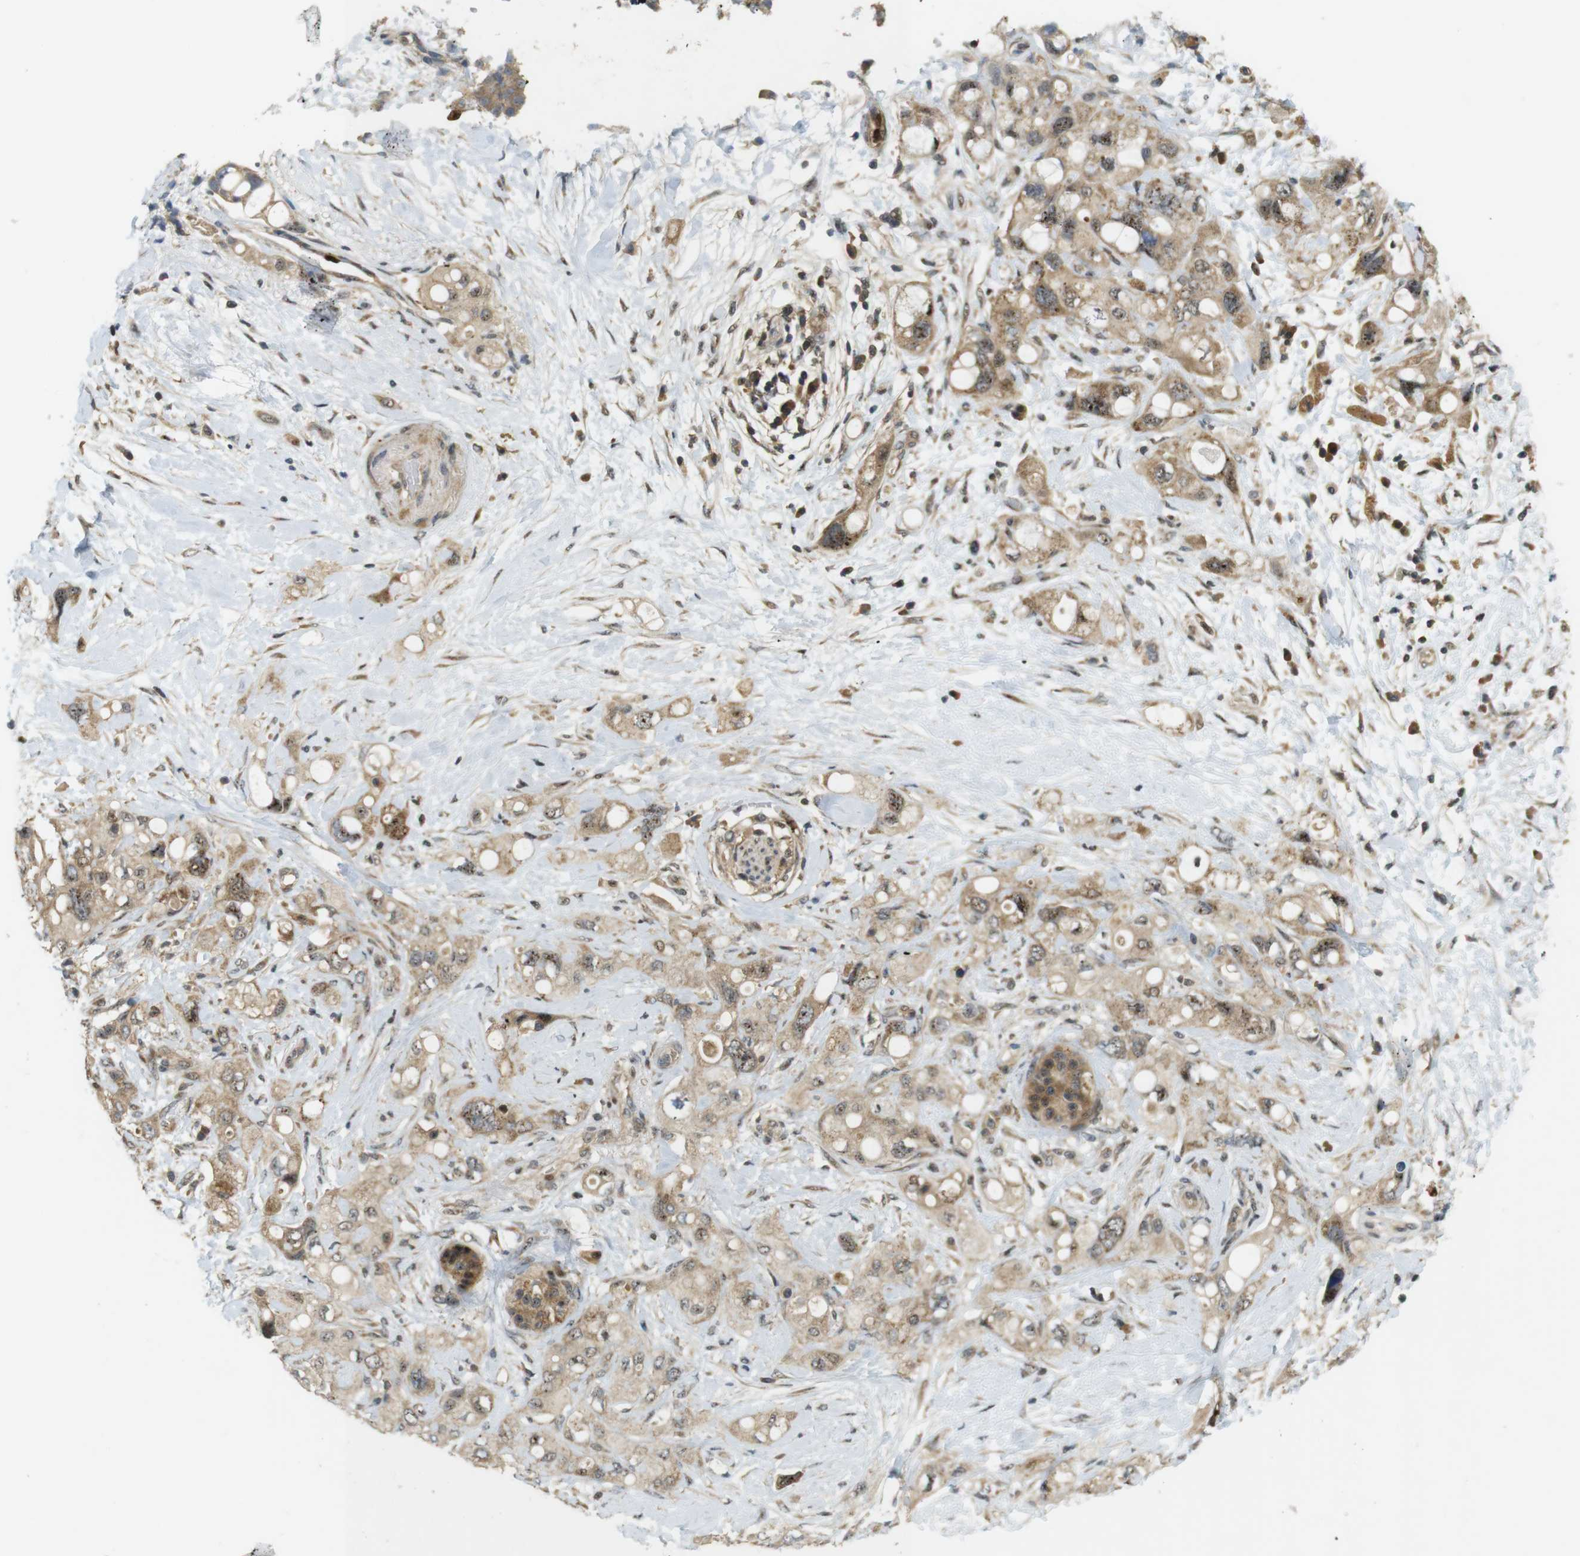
{"staining": {"intensity": "moderate", "quantity": ">75%", "location": "cytoplasmic/membranous,nuclear"}, "tissue": "pancreatic cancer", "cell_type": "Tumor cells", "image_type": "cancer", "snomed": [{"axis": "morphology", "description": "Adenocarcinoma, NOS"}, {"axis": "topography", "description": "Pancreas"}], "caption": "A brown stain labels moderate cytoplasmic/membranous and nuclear expression of a protein in human pancreatic cancer (adenocarcinoma) tumor cells.", "gene": "TMX3", "patient": {"sex": "female", "age": 56}}